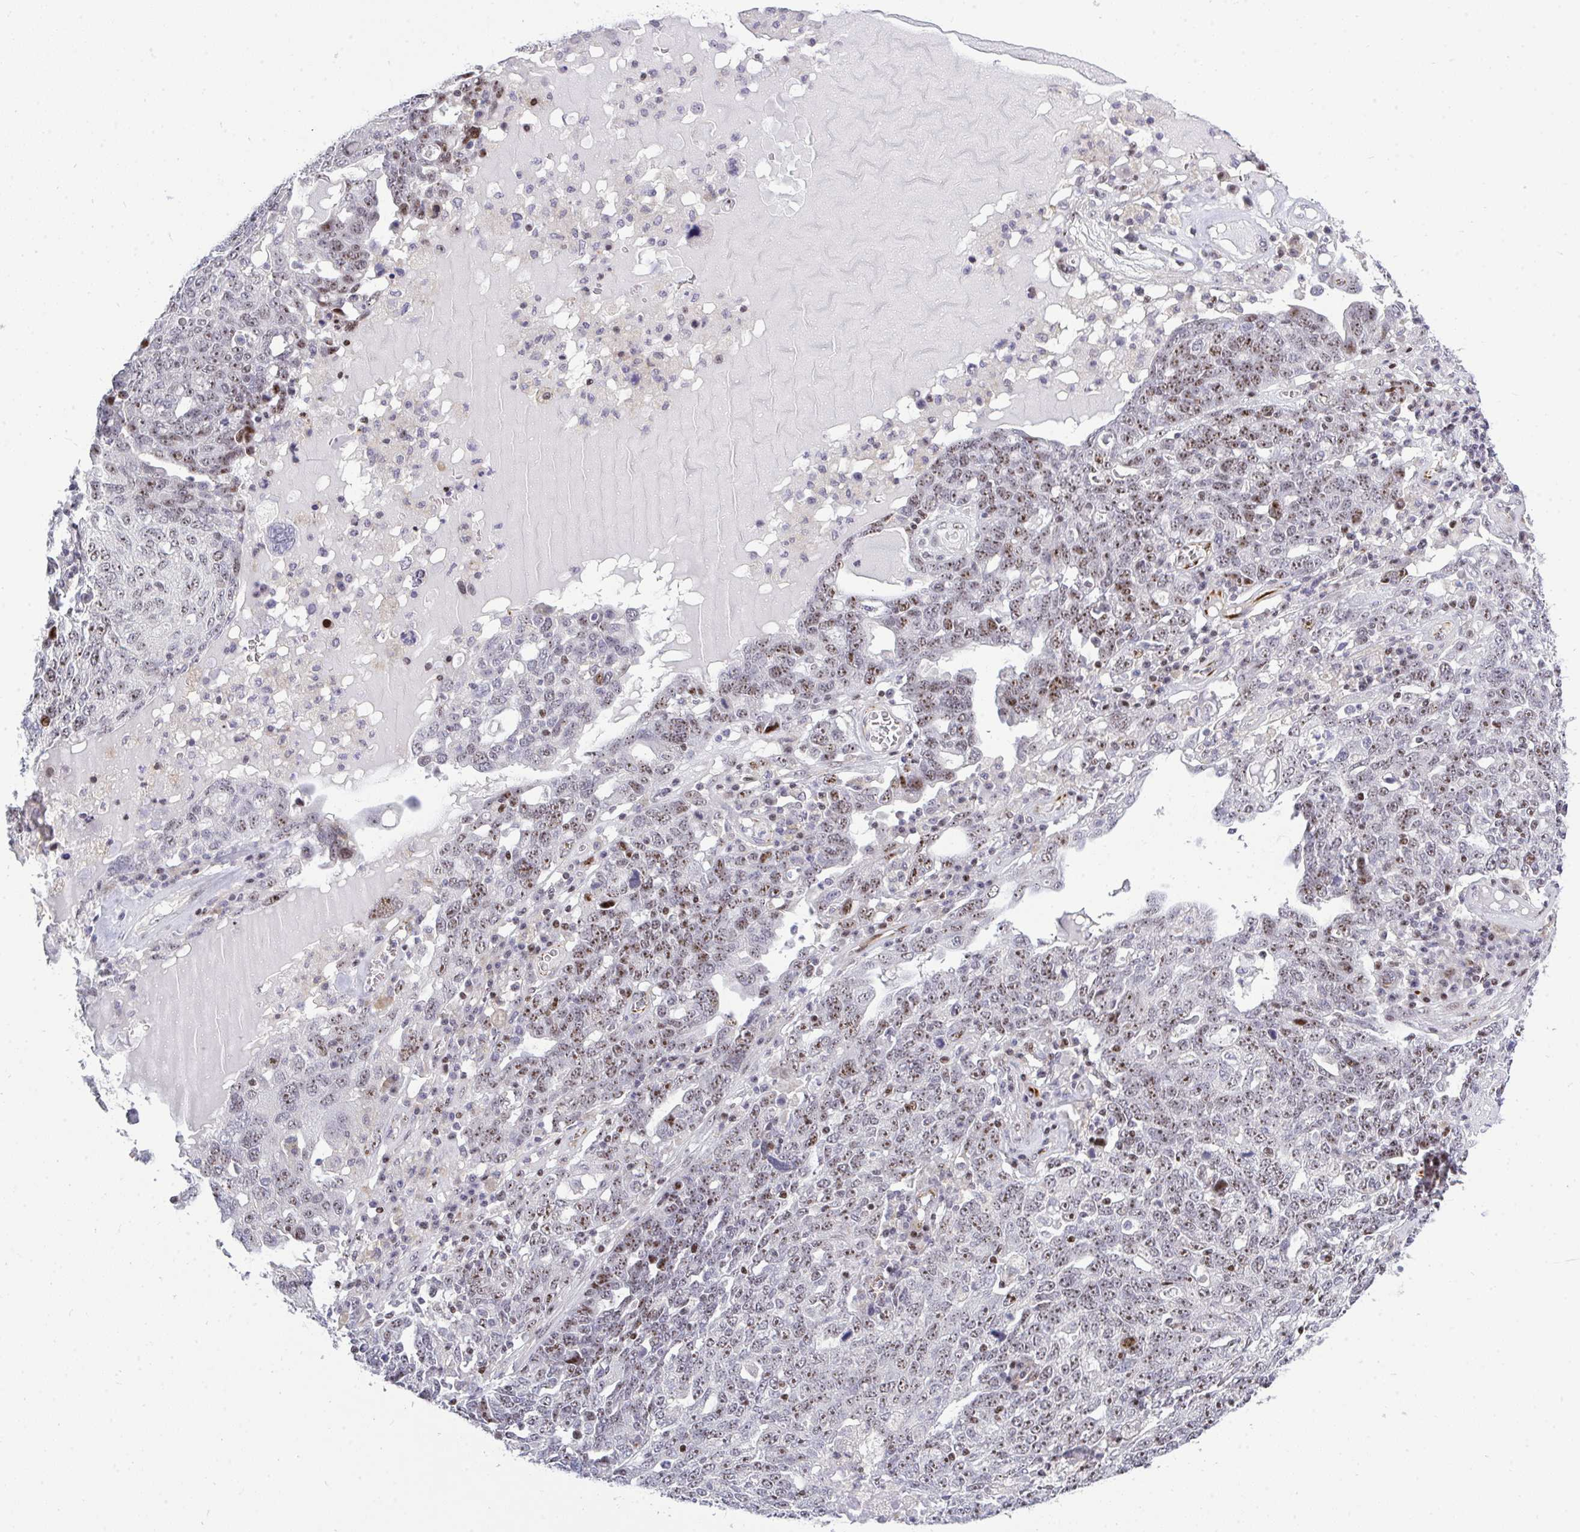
{"staining": {"intensity": "moderate", "quantity": ">75%", "location": "nuclear"}, "tissue": "ovarian cancer", "cell_type": "Tumor cells", "image_type": "cancer", "snomed": [{"axis": "morphology", "description": "Carcinoma, endometroid"}, {"axis": "topography", "description": "Ovary"}], "caption": "High-power microscopy captured an immunohistochemistry (IHC) photomicrograph of endometroid carcinoma (ovarian), revealing moderate nuclear staining in about >75% of tumor cells. The staining was performed using DAB, with brown indicating positive protein expression. Nuclei are stained blue with hematoxylin.", "gene": "PLPPR3", "patient": {"sex": "female", "age": 62}}